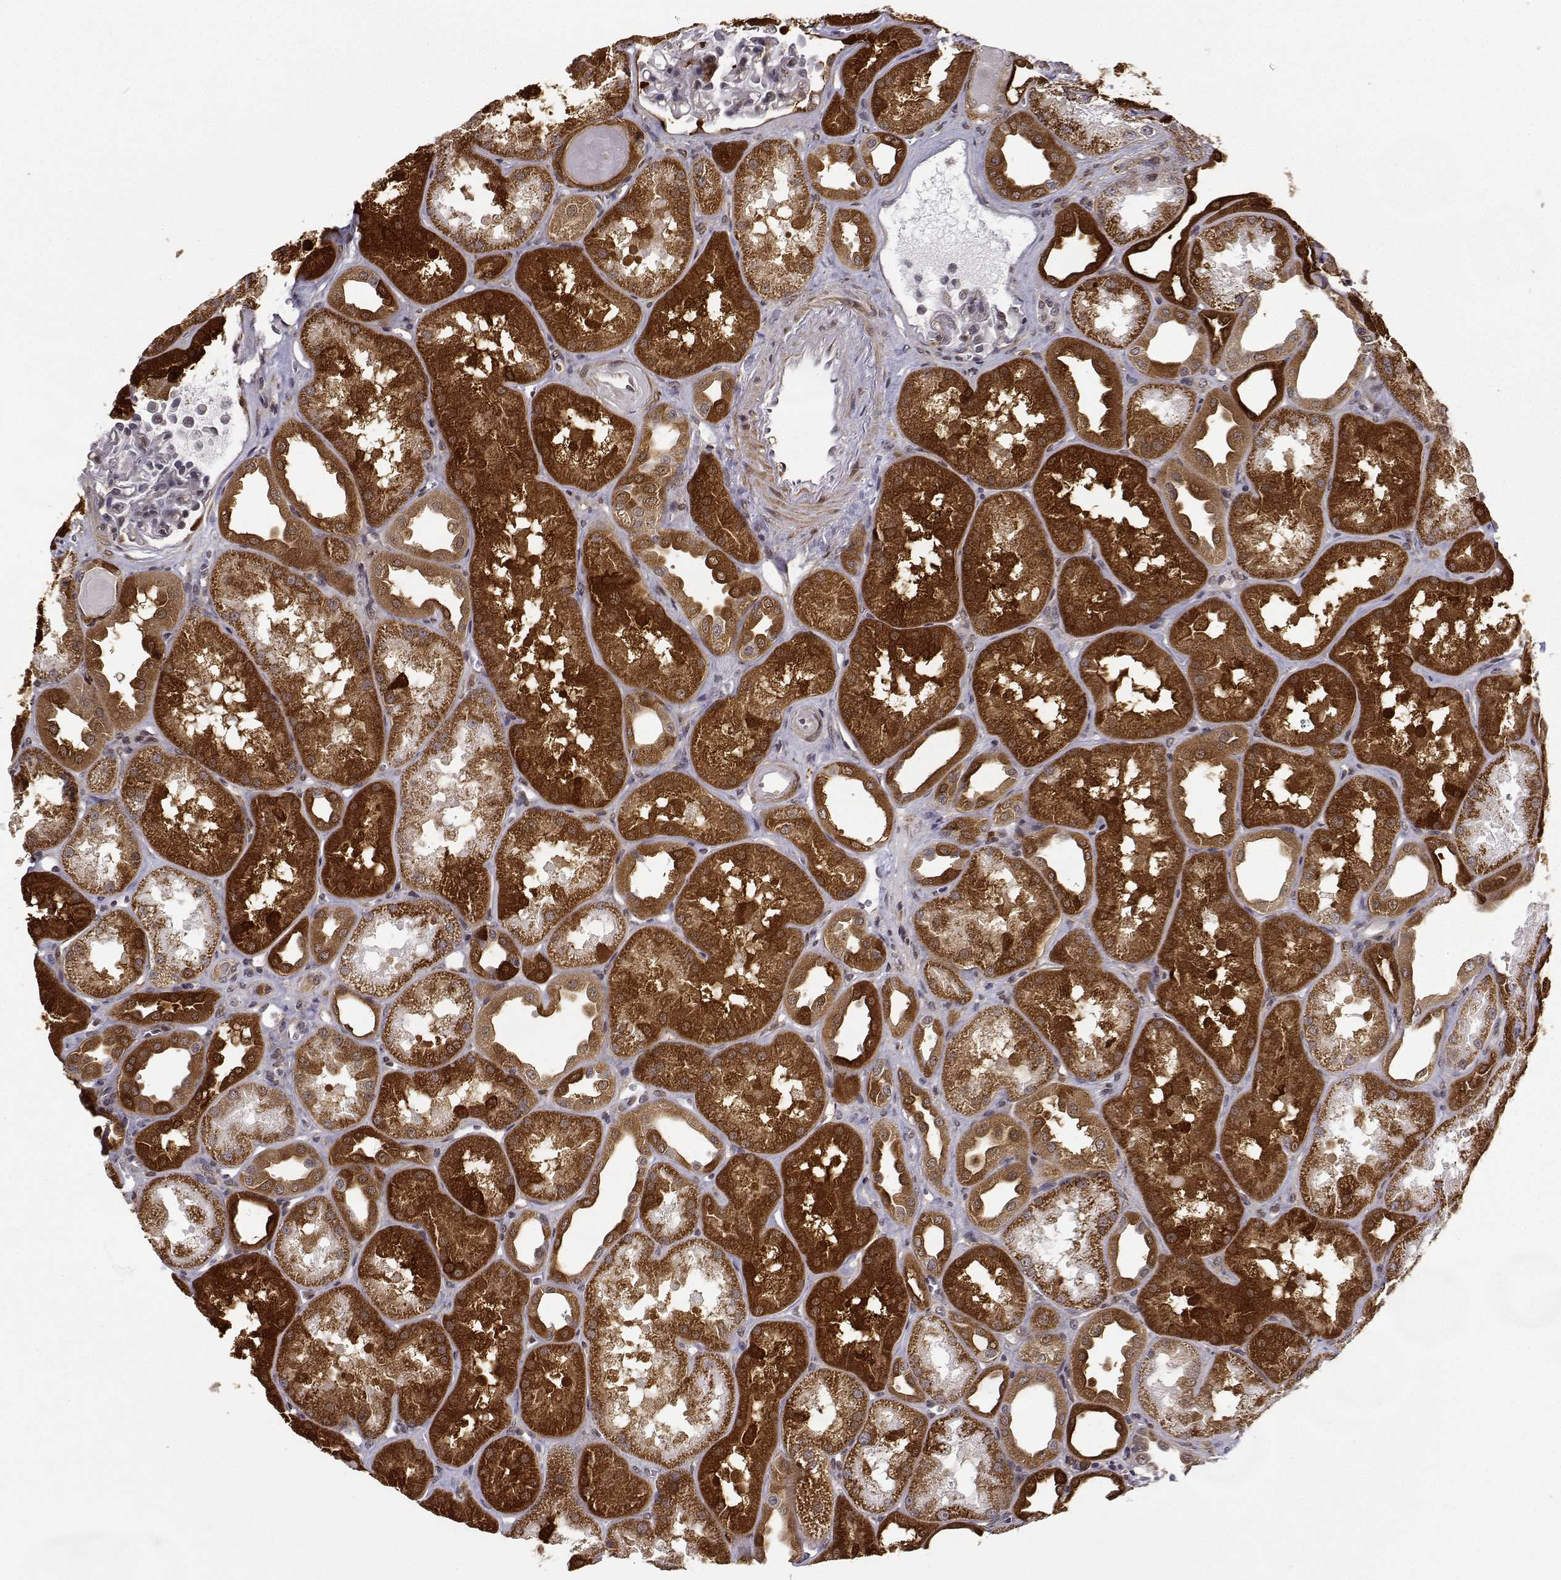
{"staining": {"intensity": "weak", "quantity": "<25%", "location": "cytoplasmic/membranous"}, "tissue": "kidney", "cell_type": "Cells in glomeruli", "image_type": "normal", "snomed": [{"axis": "morphology", "description": "Normal tissue, NOS"}, {"axis": "topography", "description": "Kidney"}], "caption": "High magnification brightfield microscopy of normal kidney stained with DAB (brown) and counterstained with hematoxylin (blue): cells in glomeruli show no significant positivity.", "gene": "PHGDH", "patient": {"sex": "male", "age": 61}}